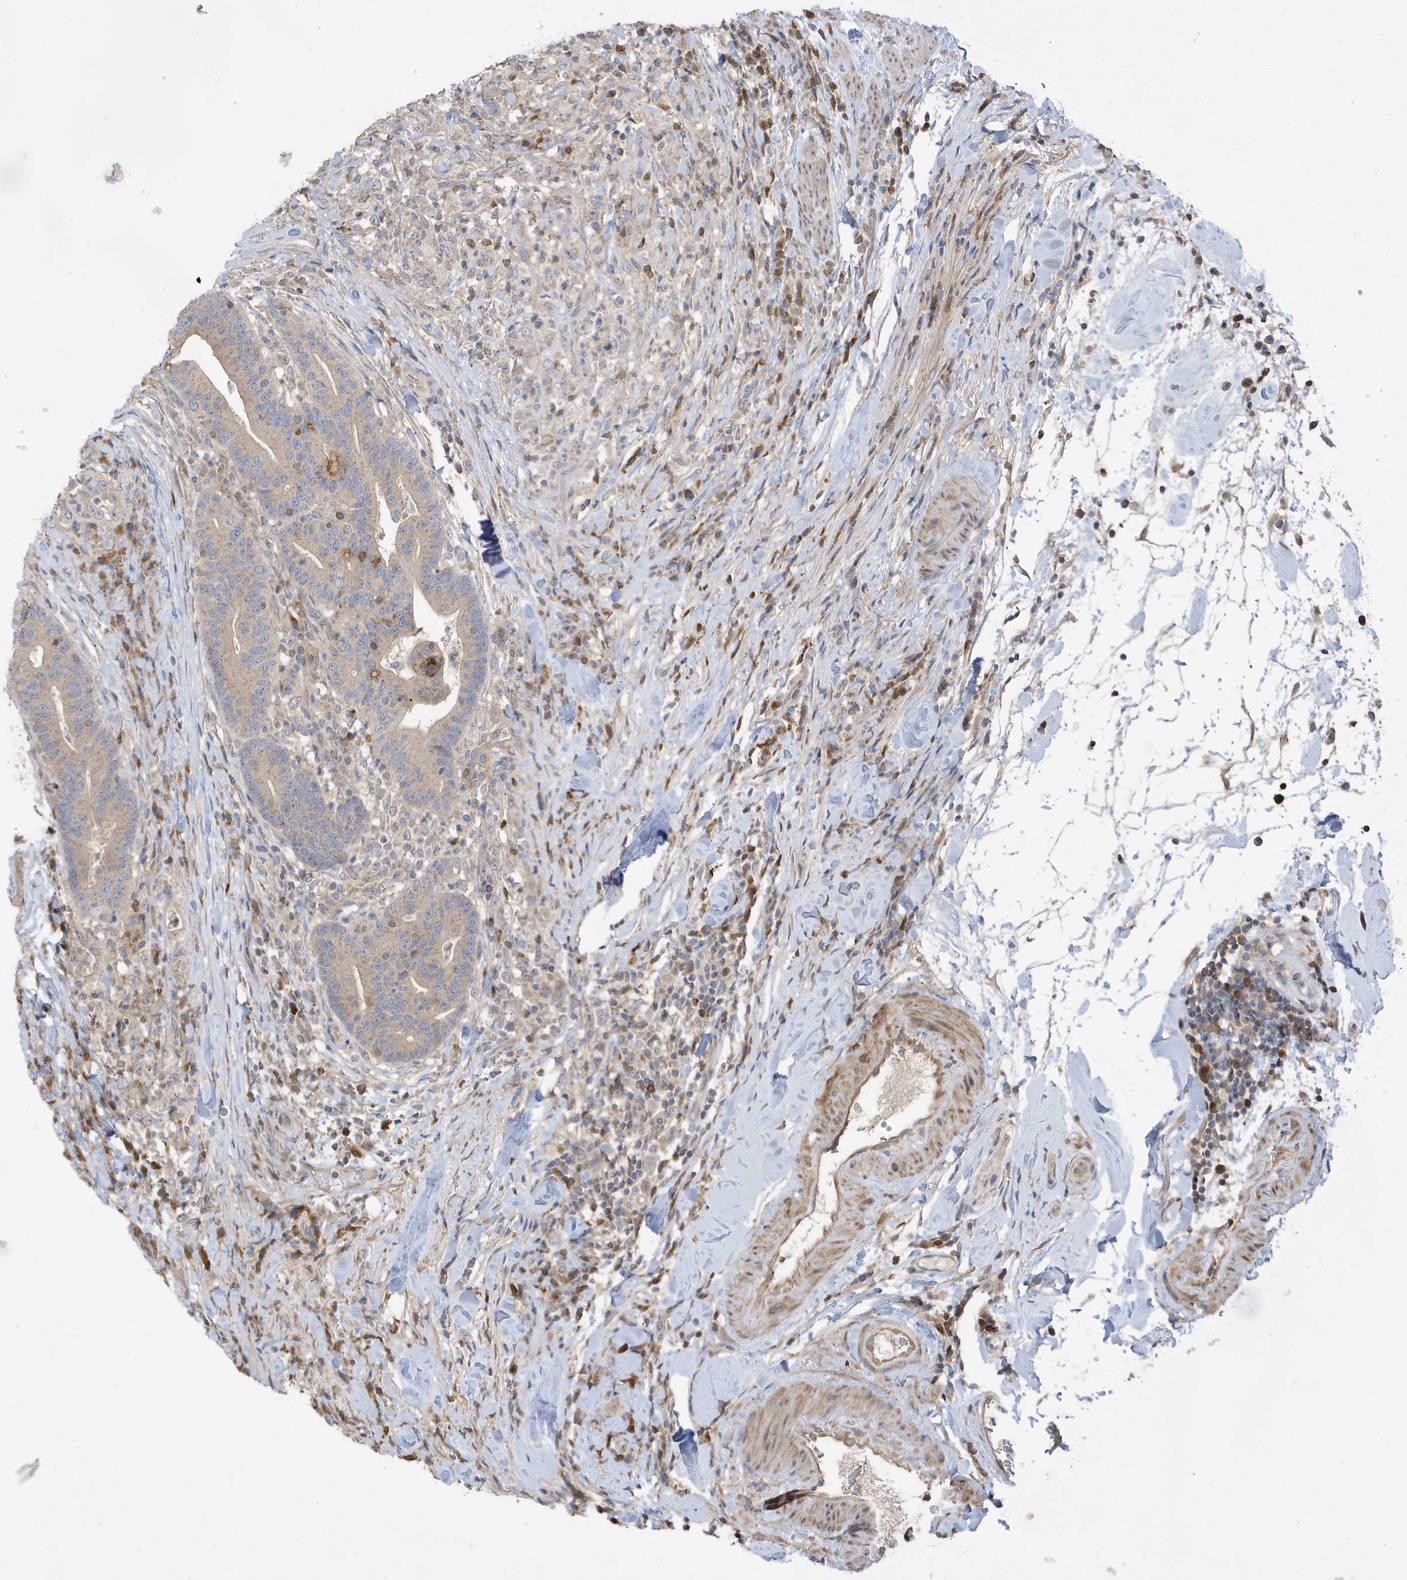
{"staining": {"intensity": "moderate", "quantity": "25%-75%", "location": "cytoplasmic/membranous"}, "tissue": "colorectal cancer", "cell_type": "Tumor cells", "image_type": "cancer", "snomed": [{"axis": "morphology", "description": "Adenocarcinoma, NOS"}, {"axis": "topography", "description": "Colon"}], "caption": "Adenocarcinoma (colorectal) stained with DAB immunohistochemistry shows medium levels of moderate cytoplasmic/membranous expression in approximately 25%-75% of tumor cells.", "gene": "TAB3", "patient": {"sex": "female", "age": 66}}